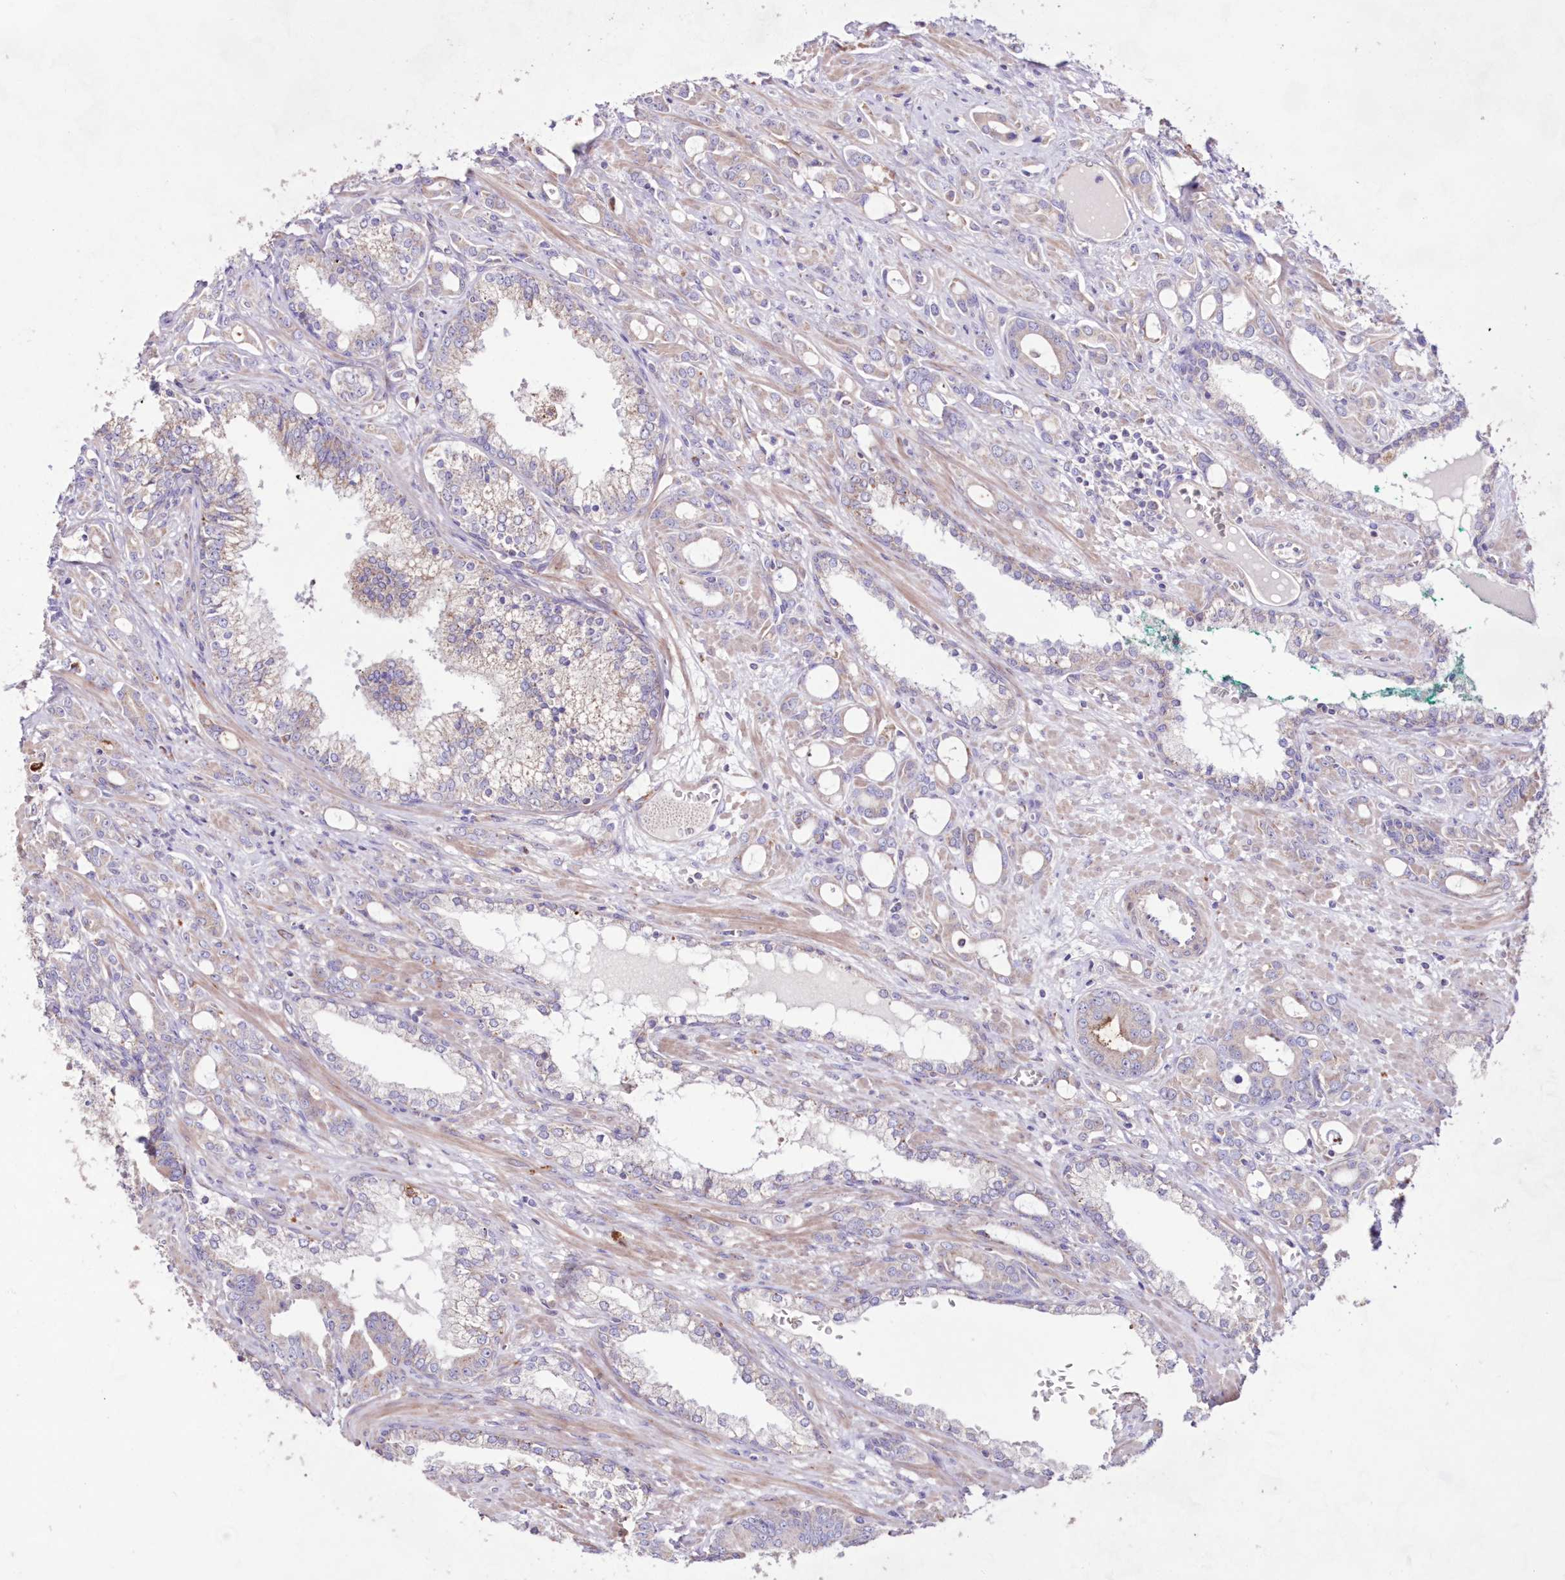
{"staining": {"intensity": "negative", "quantity": "none", "location": "none"}, "tissue": "prostate cancer", "cell_type": "Tumor cells", "image_type": "cancer", "snomed": [{"axis": "morphology", "description": "Adenocarcinoma, High grade"}, {"axis": "topography", "description": "Prostate"}], "caption": "A photomicrograph of prostate cancer stained for a protein demonstrates no brown staining in tumor cells.", "gene": "HADHB", "patient": {"sex": "male", "age": 72}}